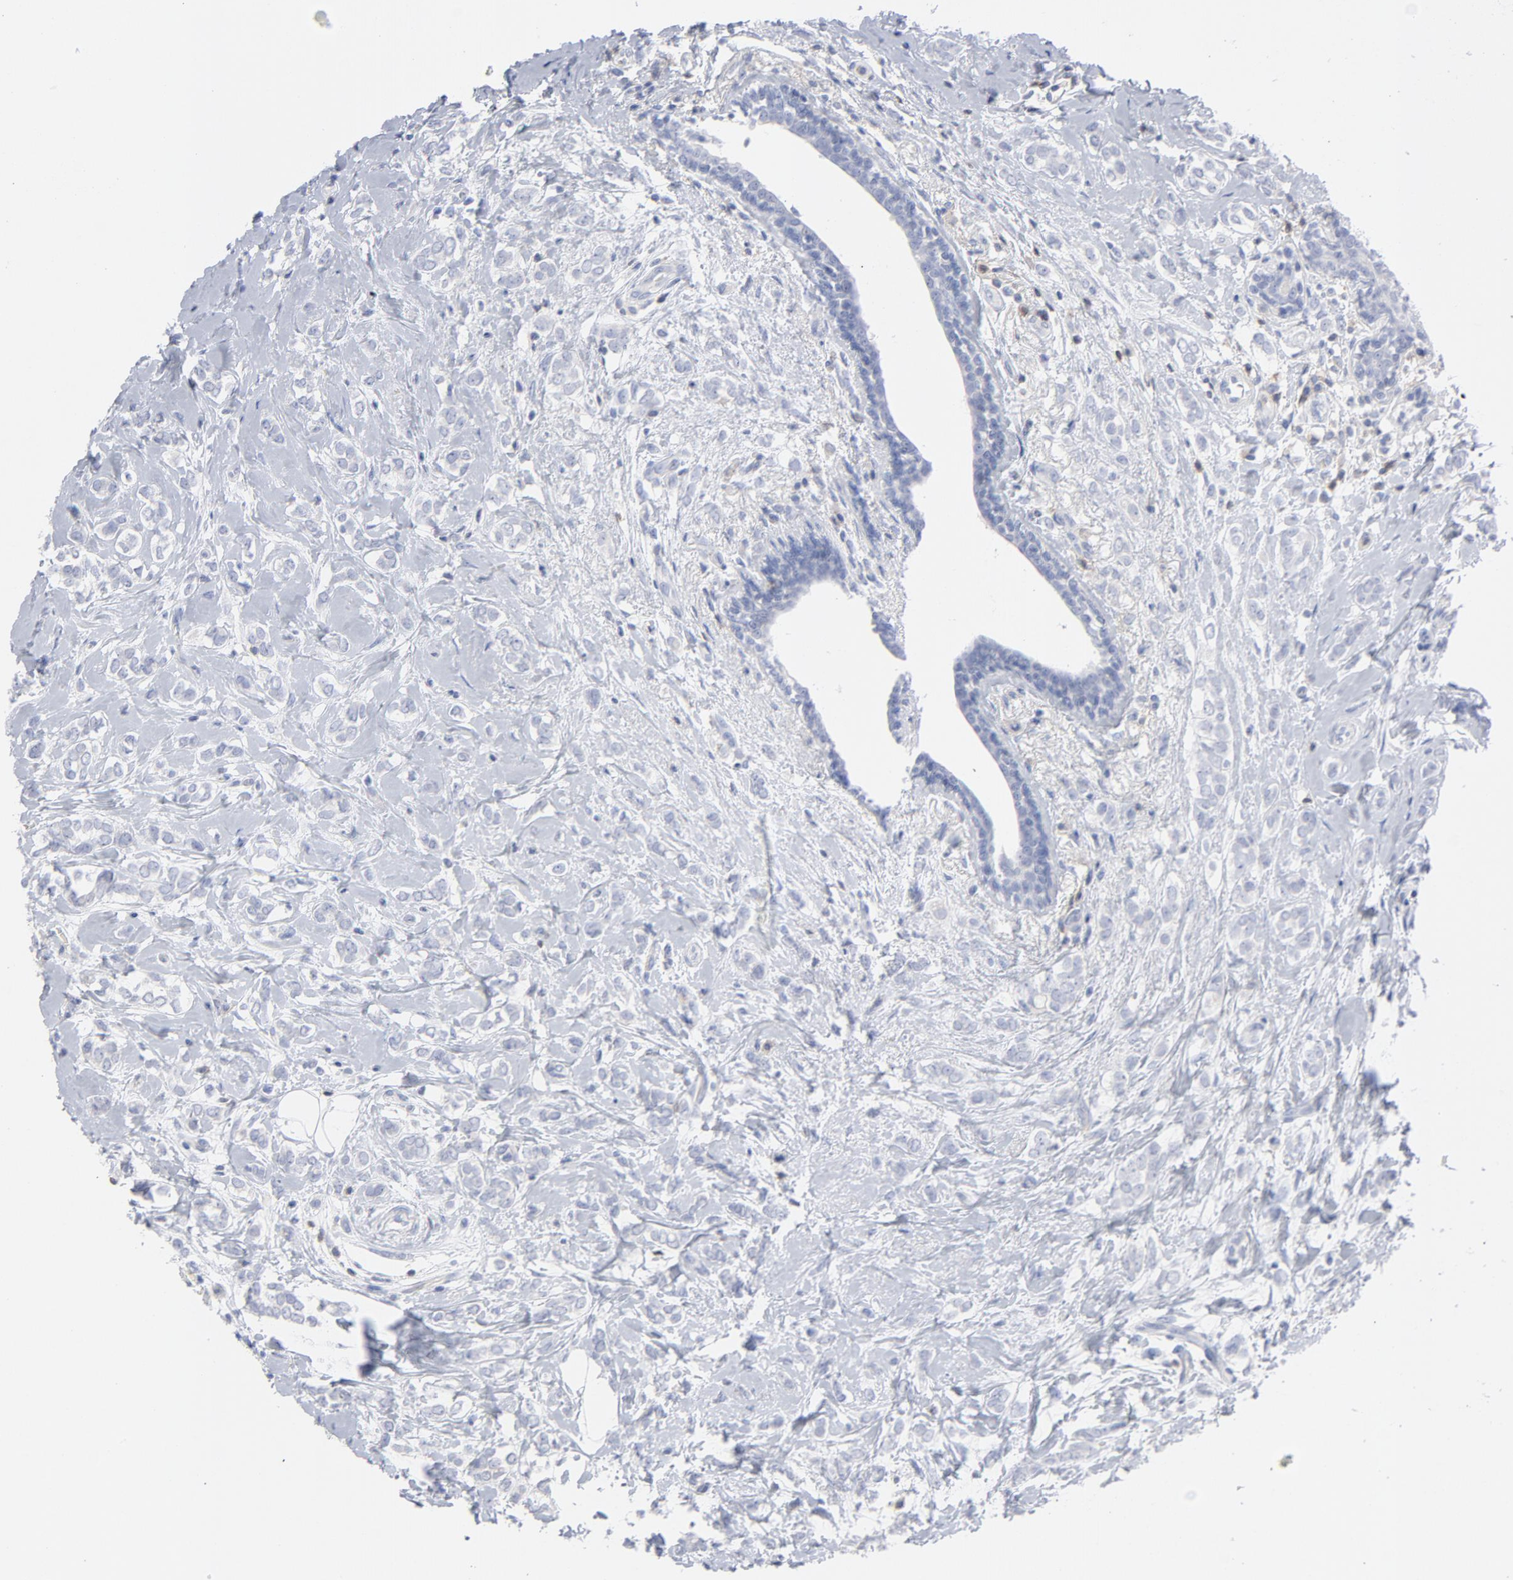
{"staining": {"intensity": "negative", "quantity": "none", "location": "none"}, "tissue": "breast cancer", "cell_type": "Tumor cells", "image_type": "cancer", "snomed": [{"axis": "morphology", "description": "Normal tissue, NOS"}, {"axis": "morphology", "description": "Lobular carcinoma"}, {"axis": "topography", "description": "Breast"}], "caption": "High power microscopy histopathology image of an immunohistochemistry photomicrograph of breast cancer (lobular carcinoma), revealing no significant positivity in tumor cells.", "gene": "P2RY8", "patient": {"sex": "female", "age": 47}}